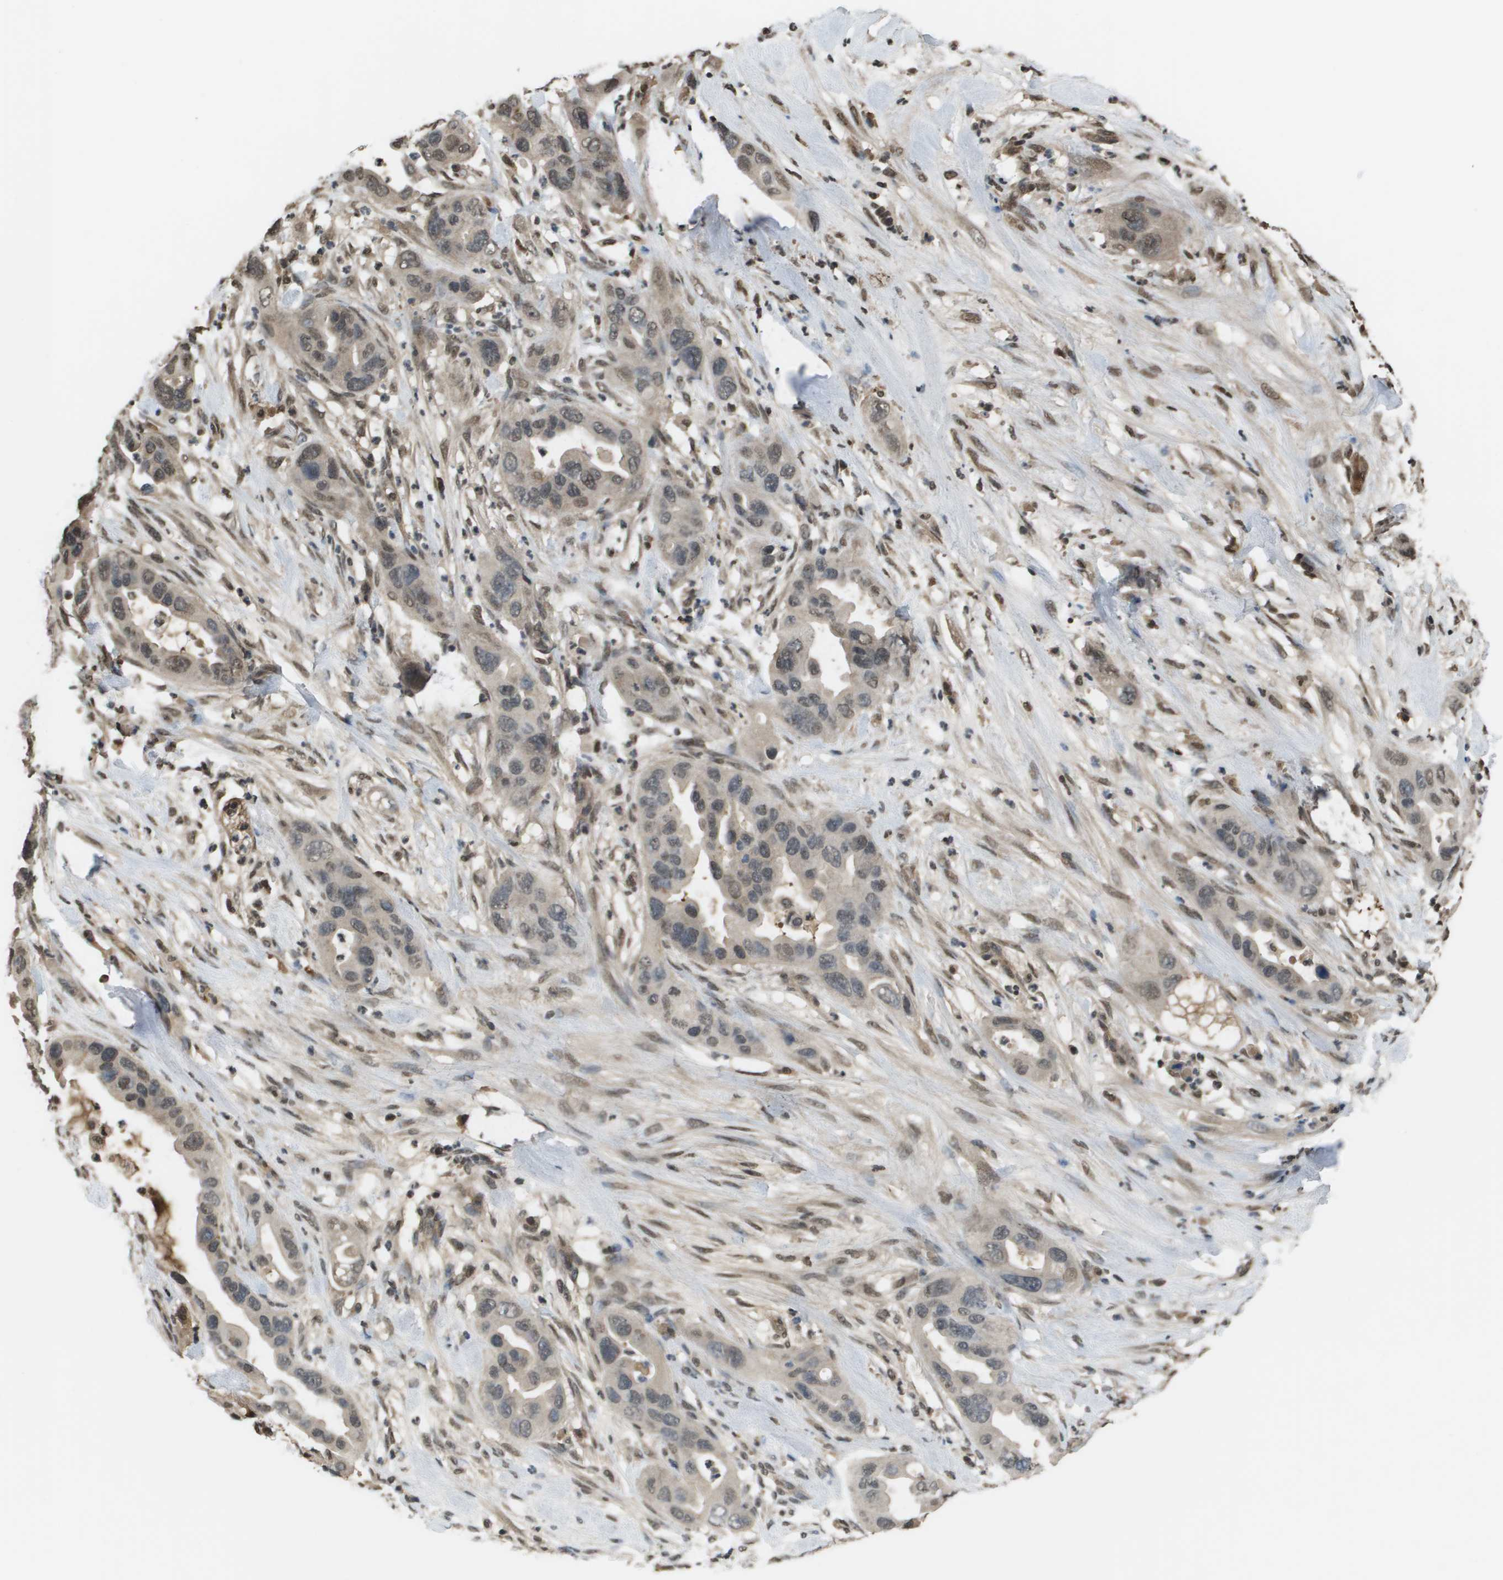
{"staining": {"intensity": "weak", "quantity": "<25%", "location": "cytoplasmic/membranous,nuclear"}, "tissue": "pancreatic cancer", "cell_type": "Tumor cells", "image_type": "cancer", "snomed": [{"axis": "morphology", "description": "Adenocarcinoma, NOS"}, {"axis": "topography", "description": "Pancreas"}], "caption": "Tumor cells show no significant expression in pancreatic adenocarcinoma.", "gene": "NDRG2", "patient": {"sex": "female", "age": 71}}